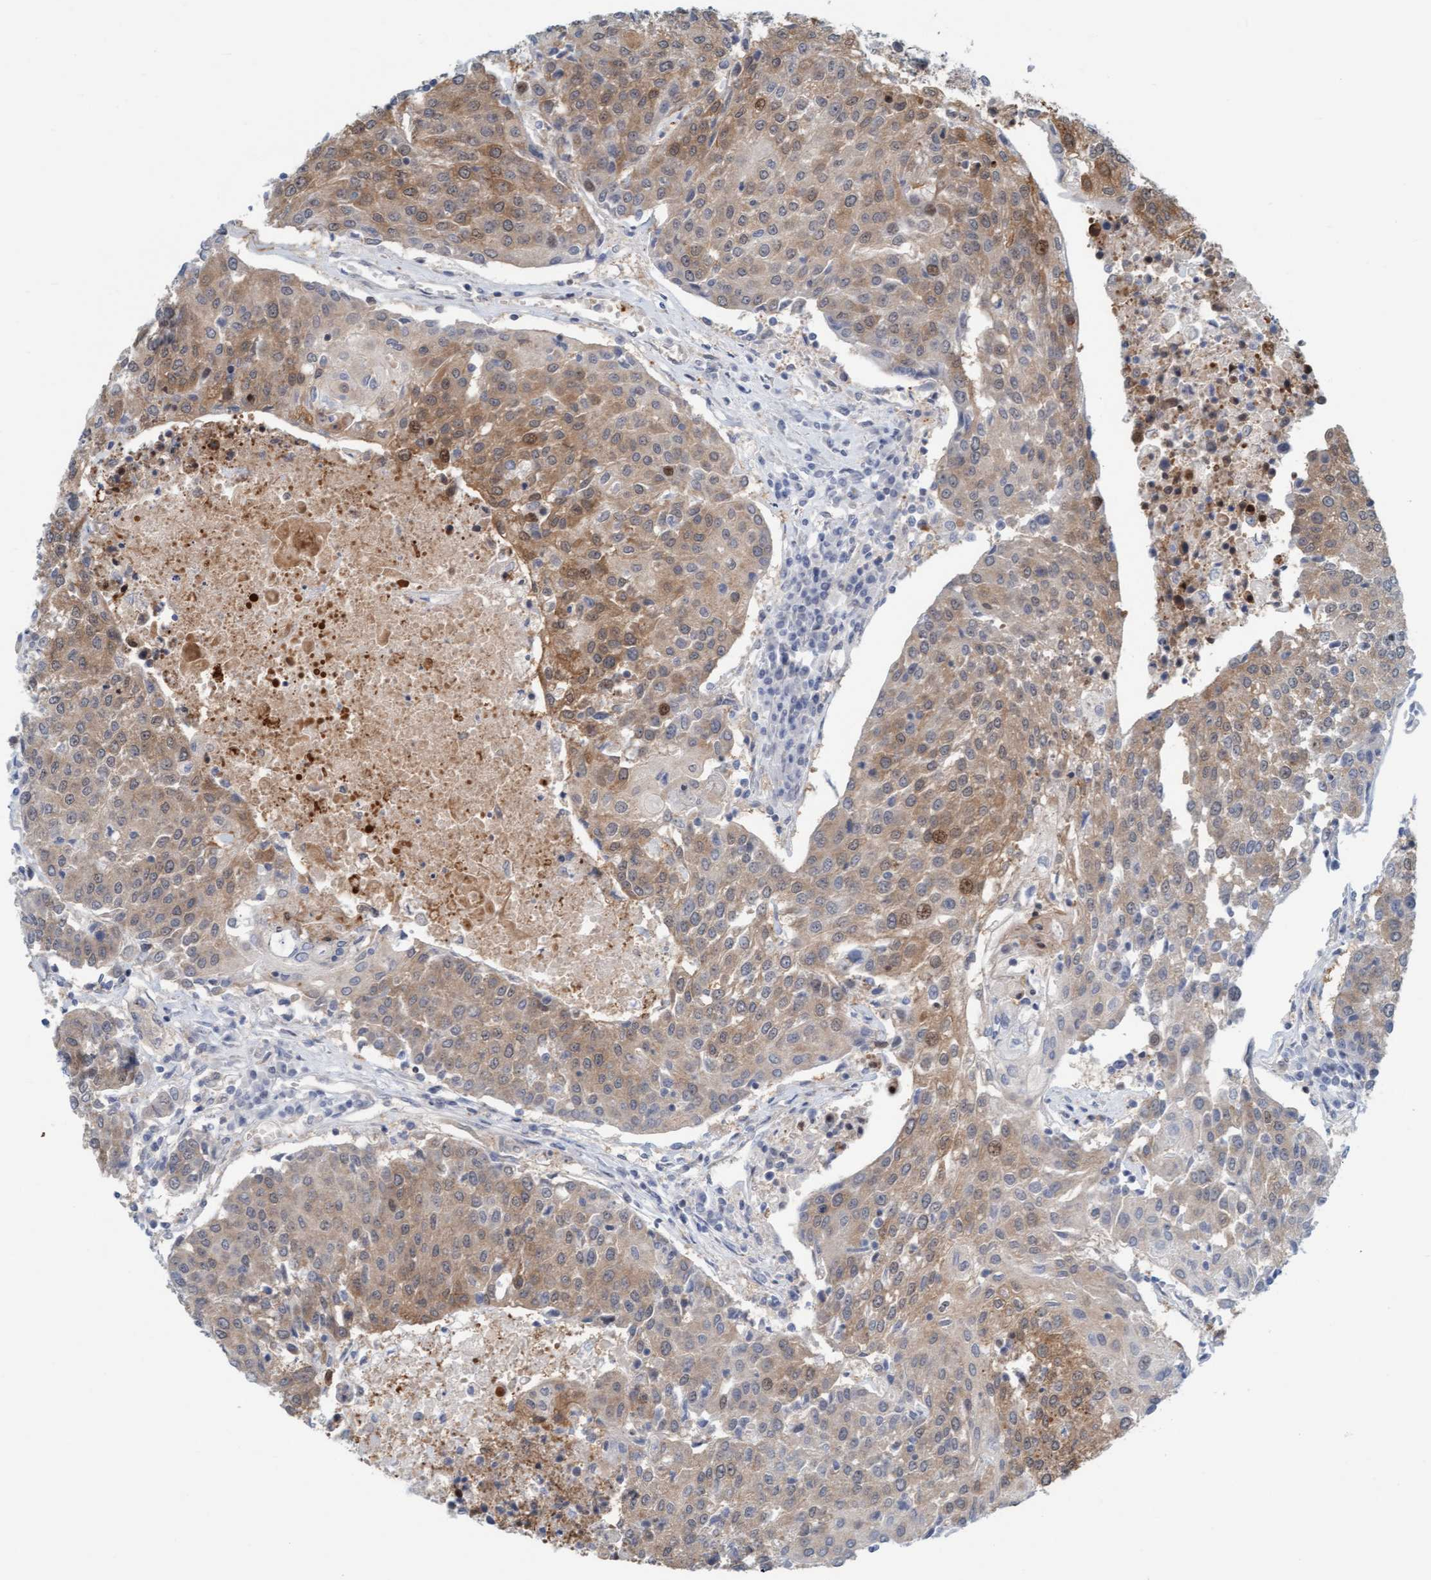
{"staining": {"intensity": "moderate", "quantity": "<25%", "location": "cytoplasmic/membranous,nuclear"}, "tissue": "urothelial cancer", "cell_type": "Tumor cells", "image_type": "cancer", "snomed": [{"axis": "morphology", "description": "Urothelial carcinoma, High grade"}, {"axis": "topography", "description": "Urinary bladder"}], "caption": "High-grade urothelial carcinoma stained with a brown dye displays moderate cytoplasmic/membranous and nuclear positive expression in about <25% of tumor cells.", "gene": "EIF4EBP1", "patient": {"sex": "female", "age": 85}}